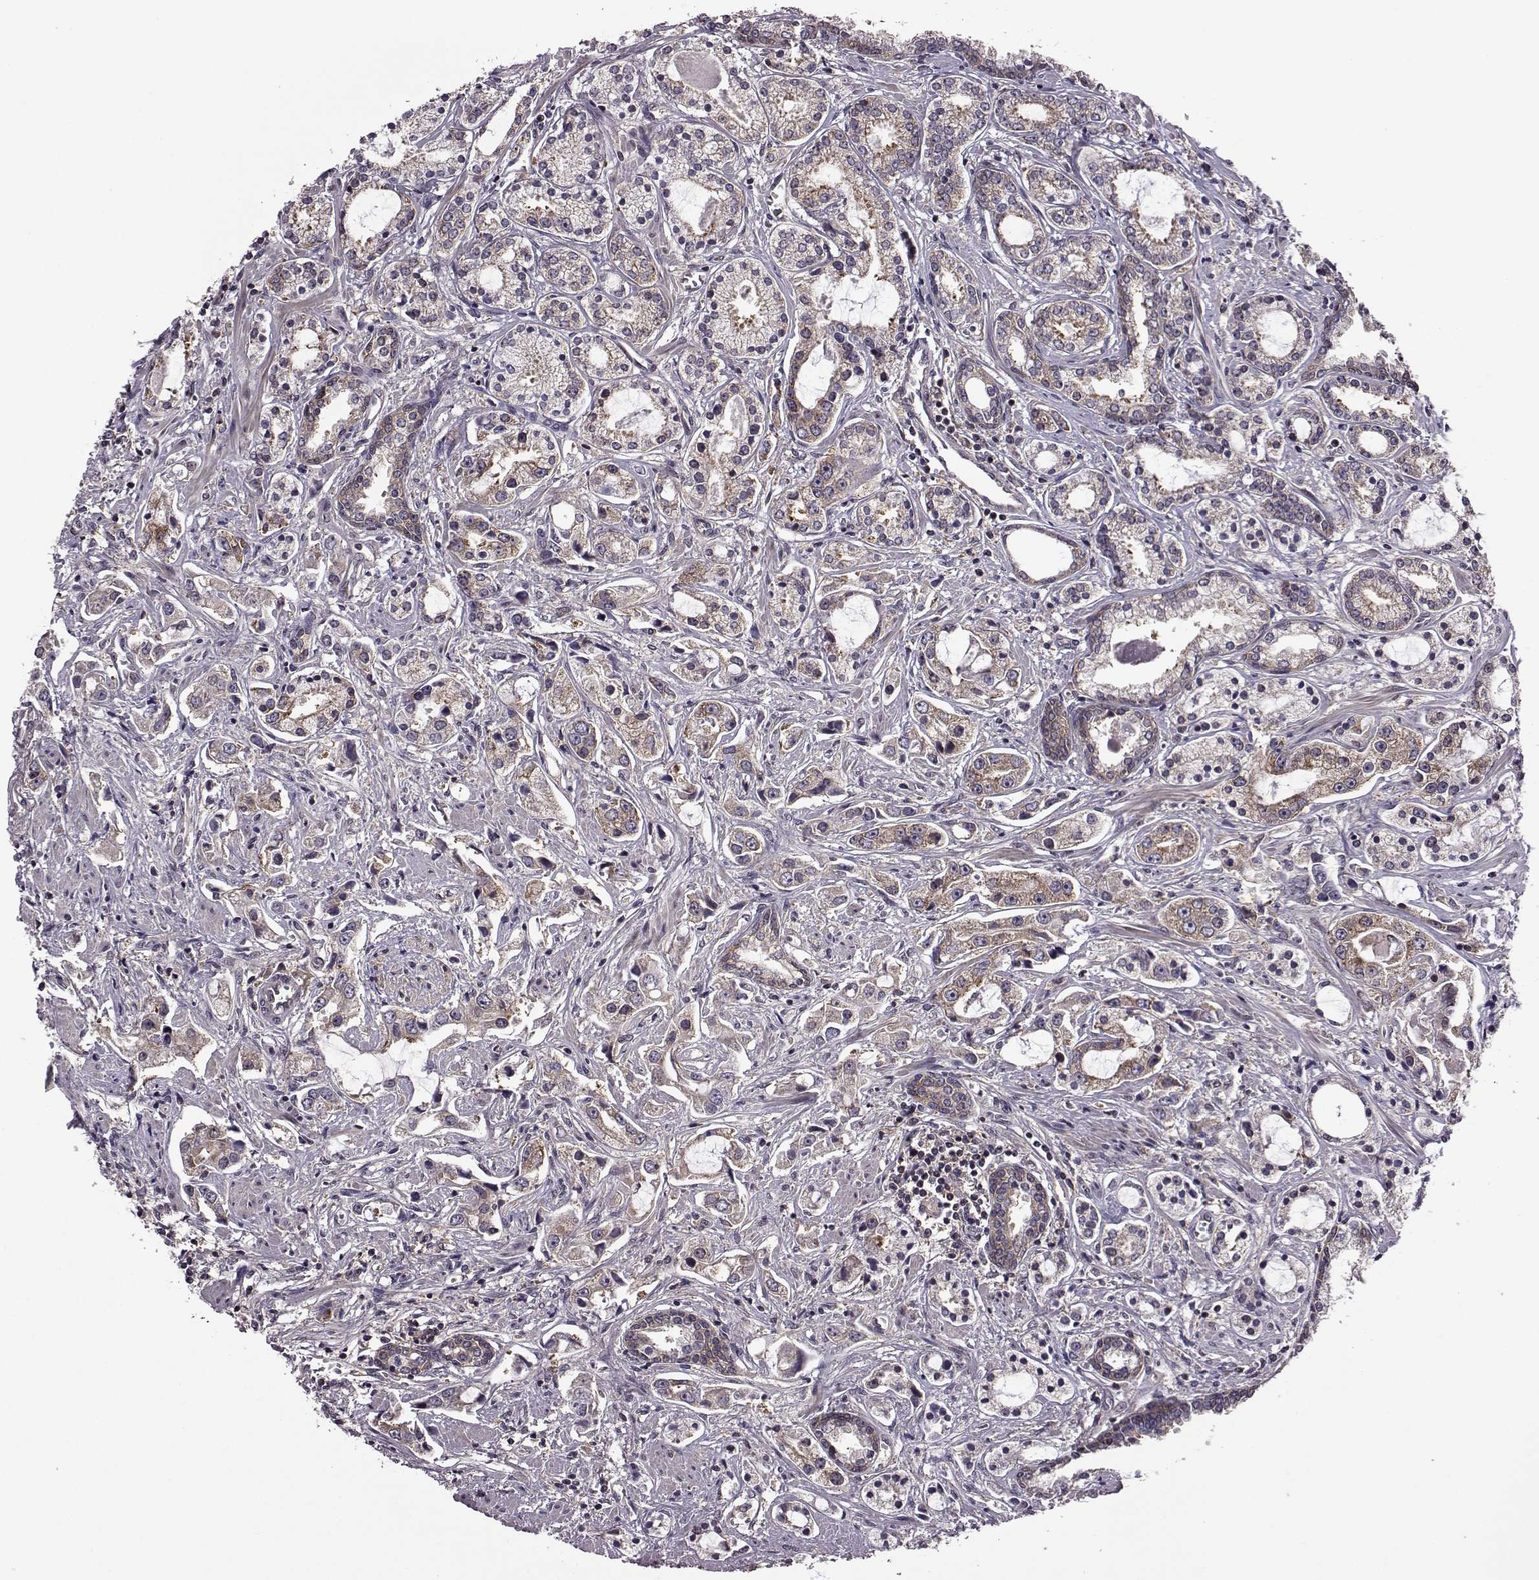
{"staining": {"intensity": "moderate", "quantity": ">75%", "location": "cytoplasmic/membranous"}, "tissue": "prostate cancer", "cell_type": "Tumor cells", "image_type": "cancer", "snomed": [{"axis": "morphology", "description": "Adenocarcinoma, Medium grade"}, {"axis": "topography", "description": "Prostate"}], "caption": "IHC histopathology image of human prostate cancer (adenocarcinoma (medium-grade)) stained for a protein (brown), which shows medium levels of moderate cytoplasmic/membranous positivity in approximately >75% of tumor cells.", "gene": "URI1", "patient": {"sex": "male", "age": 57}}